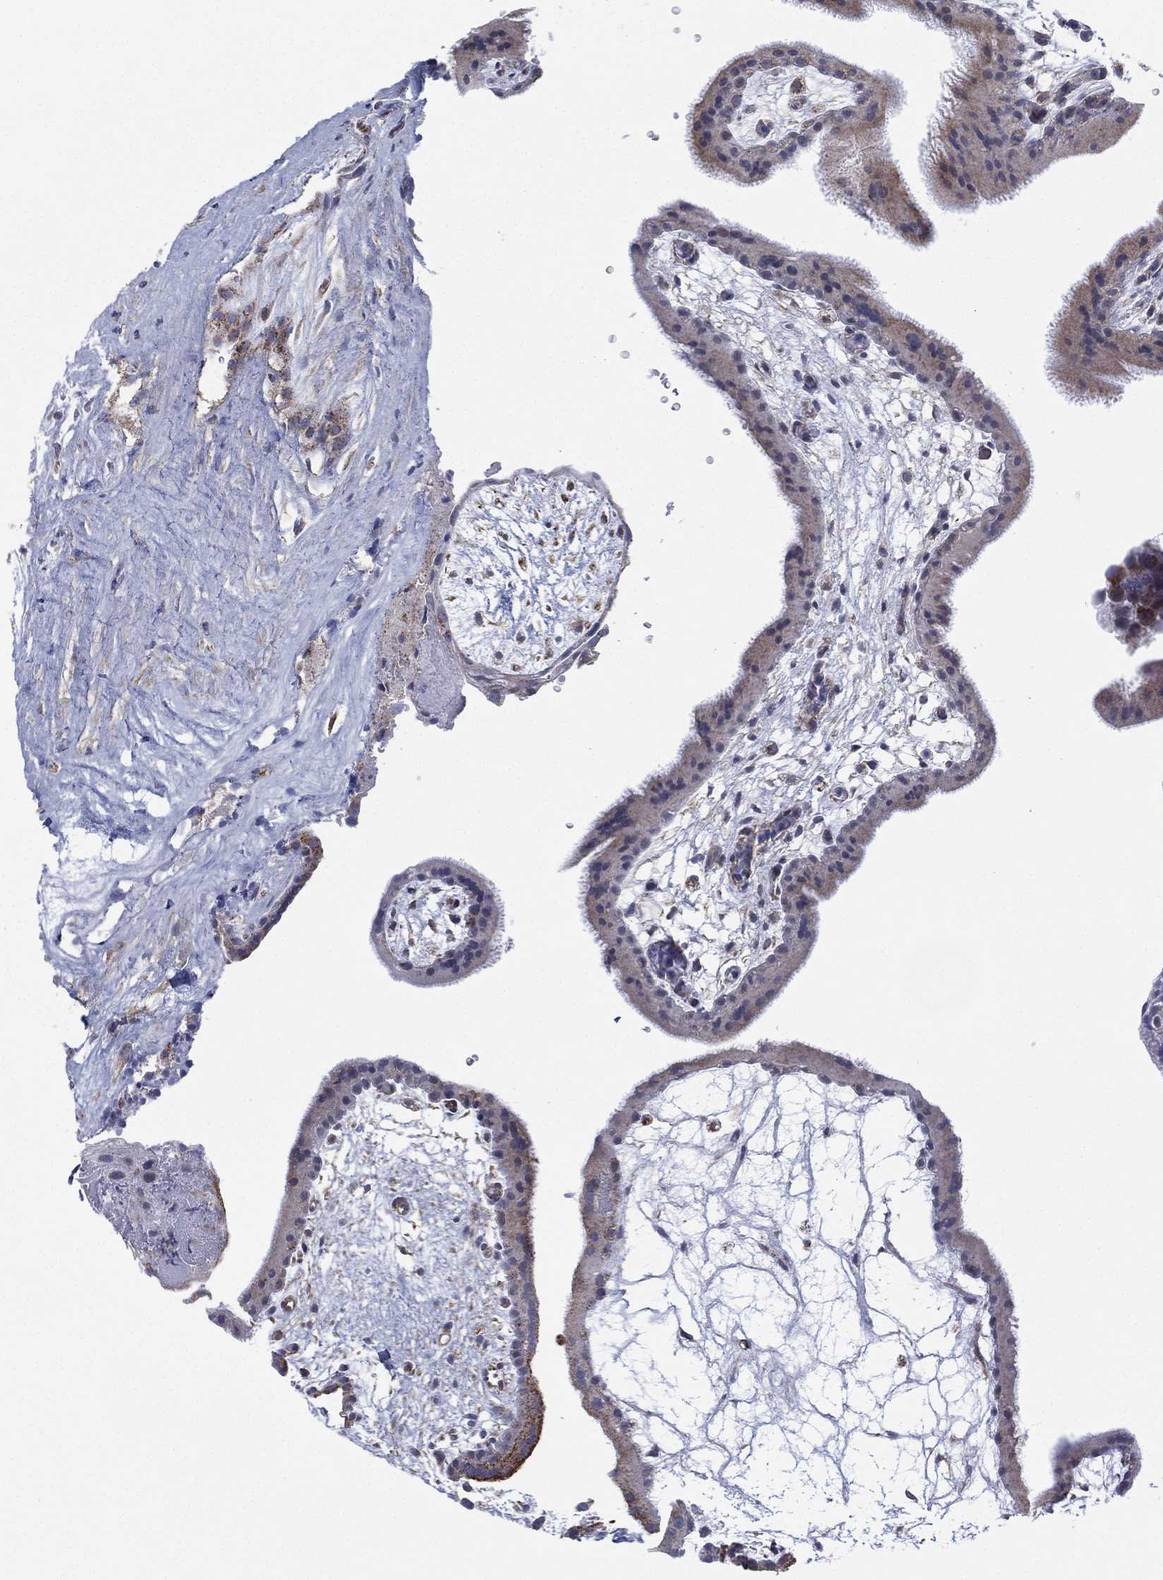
{"staining": {"intensity": "weak", "quantity": "25%-75%", "location": "cytoplasmic/membranous"}, "tissue": "placenta", "cell_type": "Decidual cells", "image_type": "normal", "snomed": [{"axis": "morphology", "description": "Normal tissue, NOS"}, {"axis": "topography", "description": "Placenta"}], "caption": "Protein staining demonstrates weak cytoplasmic/membranous positivity in approximately 25%-75% of decidual cells in benign placenta.", "gene": "INA", "patient": {"sex": "female", "age": 19}}